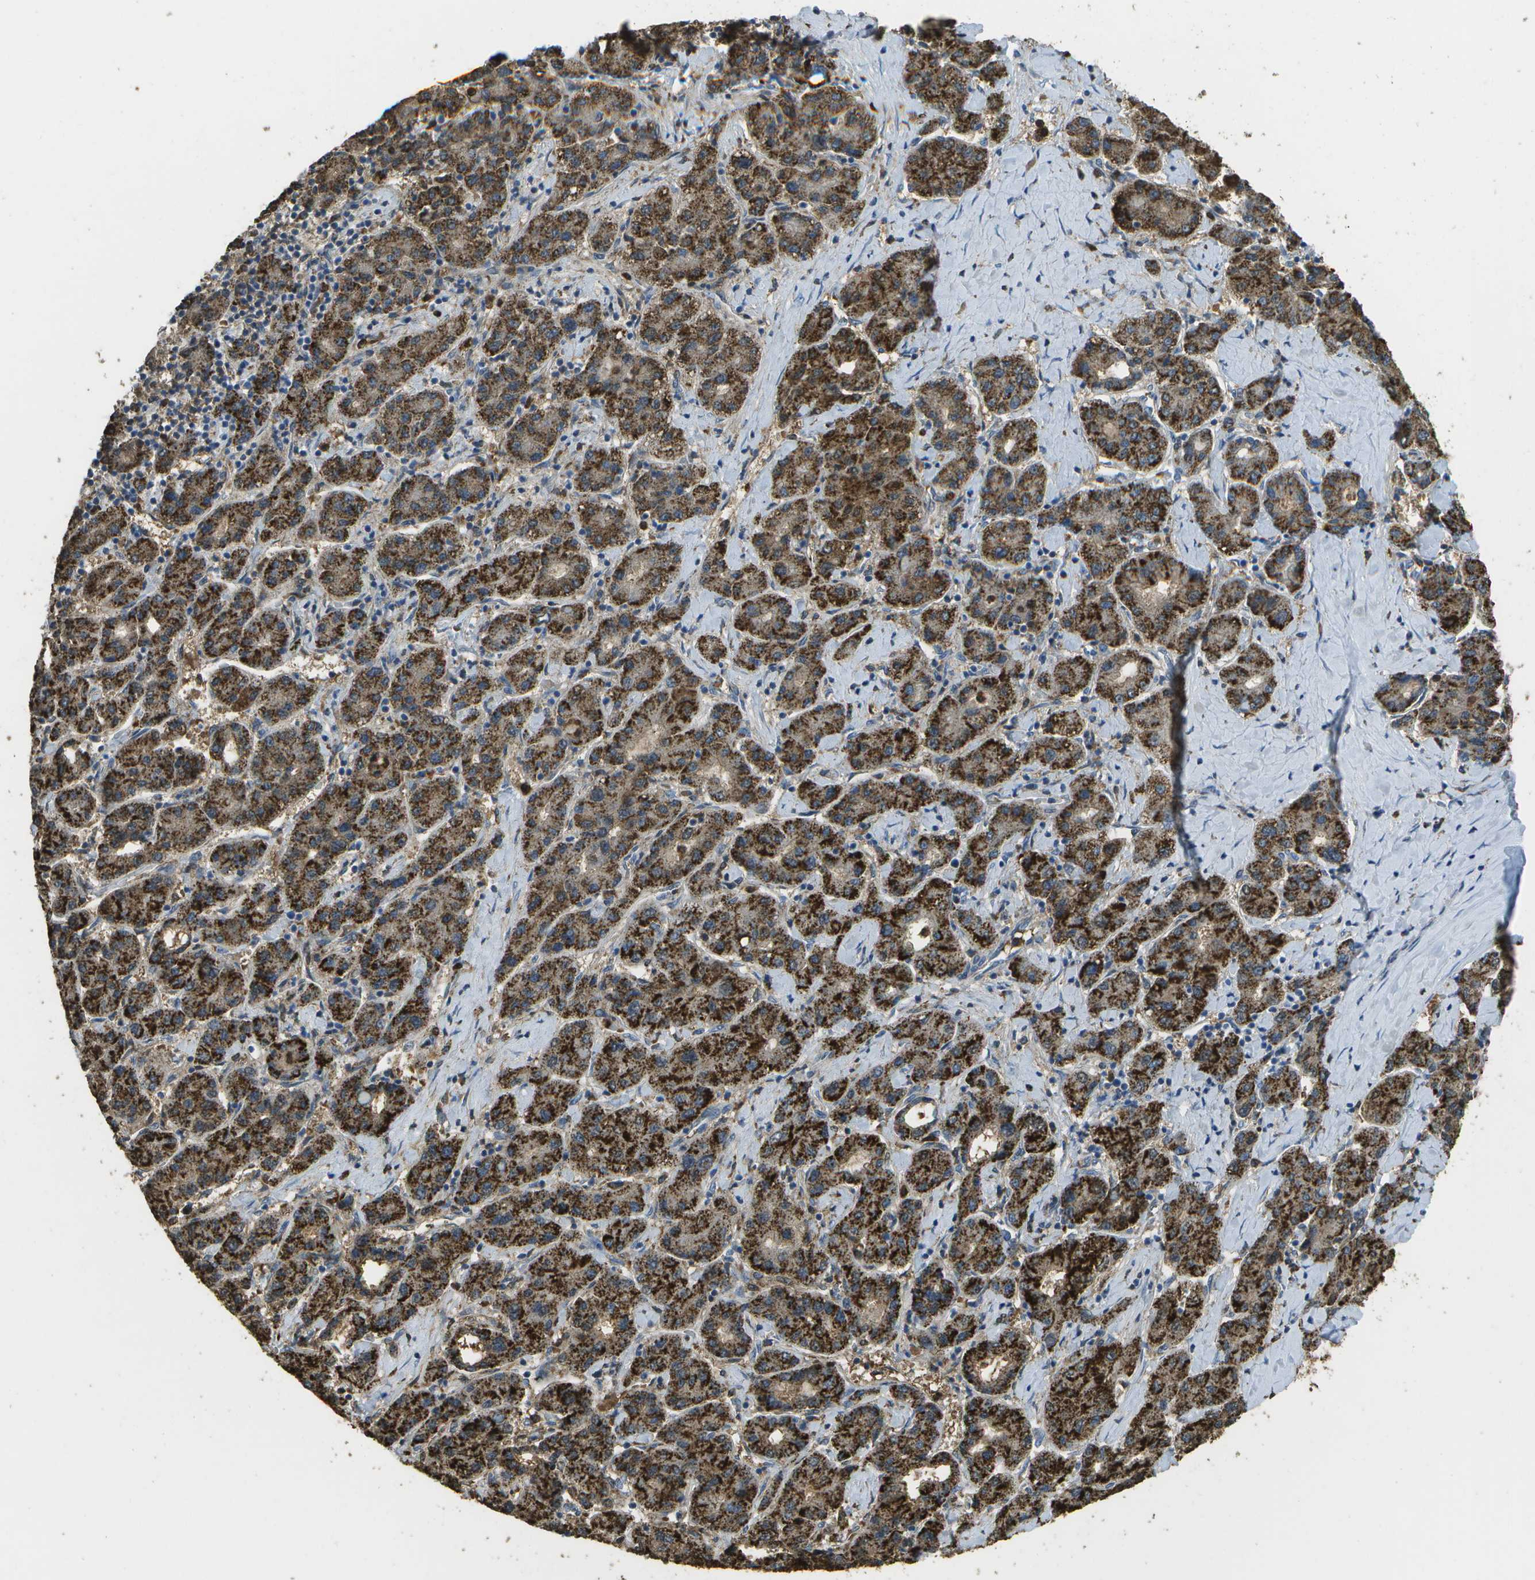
{"staining": {"intensity": "strong", "quantity": ">75%", "location": "cytoplasmic/membranous"}, "tissue": "liver cancer", "cell_type": "Tumor cells", "image_type": "cancer", "snomed": [{"axis": "morphology", "description": "Carcinoma, Hepatocellular, NOS"}, {"axis": "topography", "description": "Liver"}], "caption": "Immunohistochemical staining of human liver cancer displays strong cytoplasmic/membranous protein positivity in about >75% of tumor cells. (Brightfield microscopy of DAB IHC at high magnification).", "gene": "CACHD1", "patient": {"sex": "male", "age": 65}}